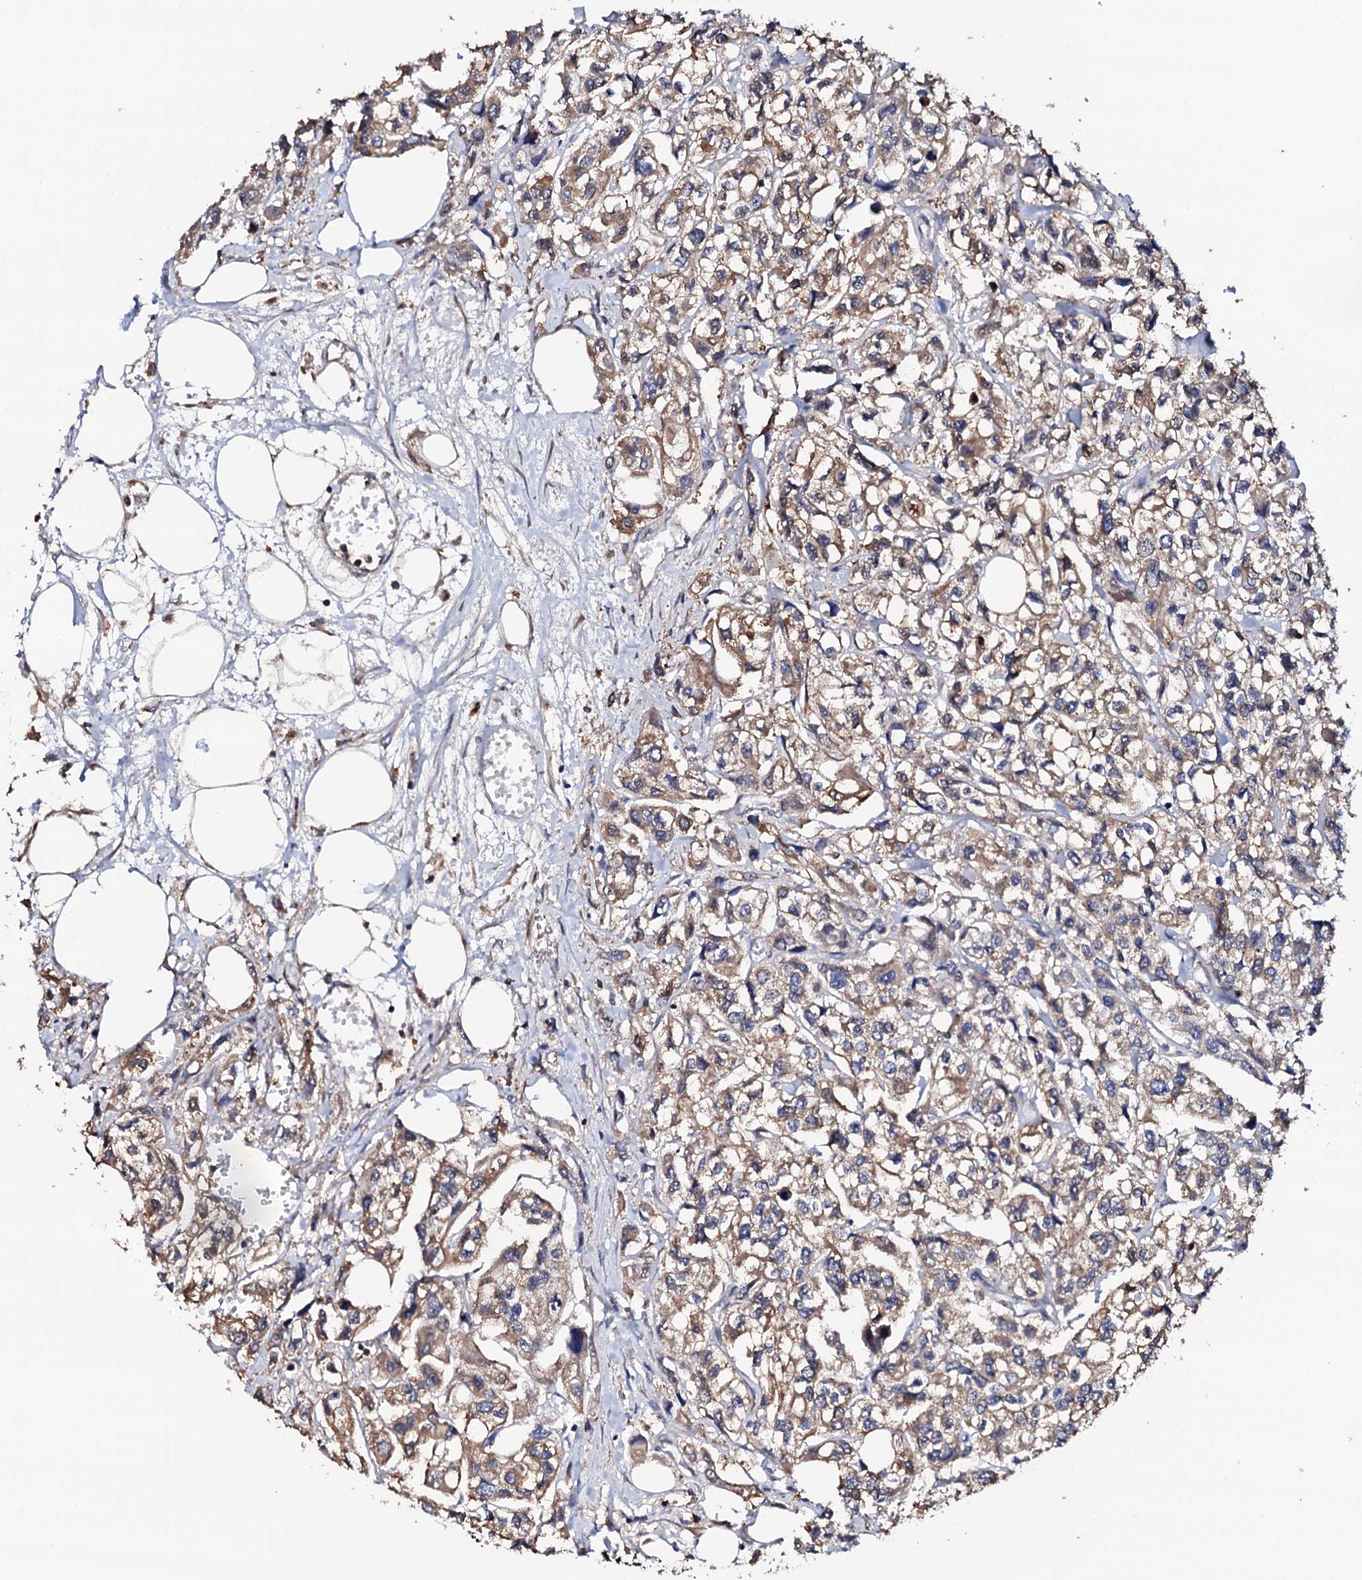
{"staining": {"intensity": "moderate", "quantity": ">75%", "location": "cytoplasmic/membranous"}, "tissue": "urothelial cancer", "cell_type": "Tumor cells", "image_type": "cancer", "snomed": [{"axis": "morphology", "description": "Urothelial carcinoma, High grade"}, {"axis": "topography", "description": "Urinary bladder"}], "caption": "High-grade urothelial carcinoma stained with DAB (3,3'-diaminobenzidine) immunohistochemistry (IHC) exhibits medium levels of moderate cytoplasmic/membranous positivity in approximately >75% of tumor cells.", "gene": "TCAF2", "patient": {"sex": "male", "age": 67}}